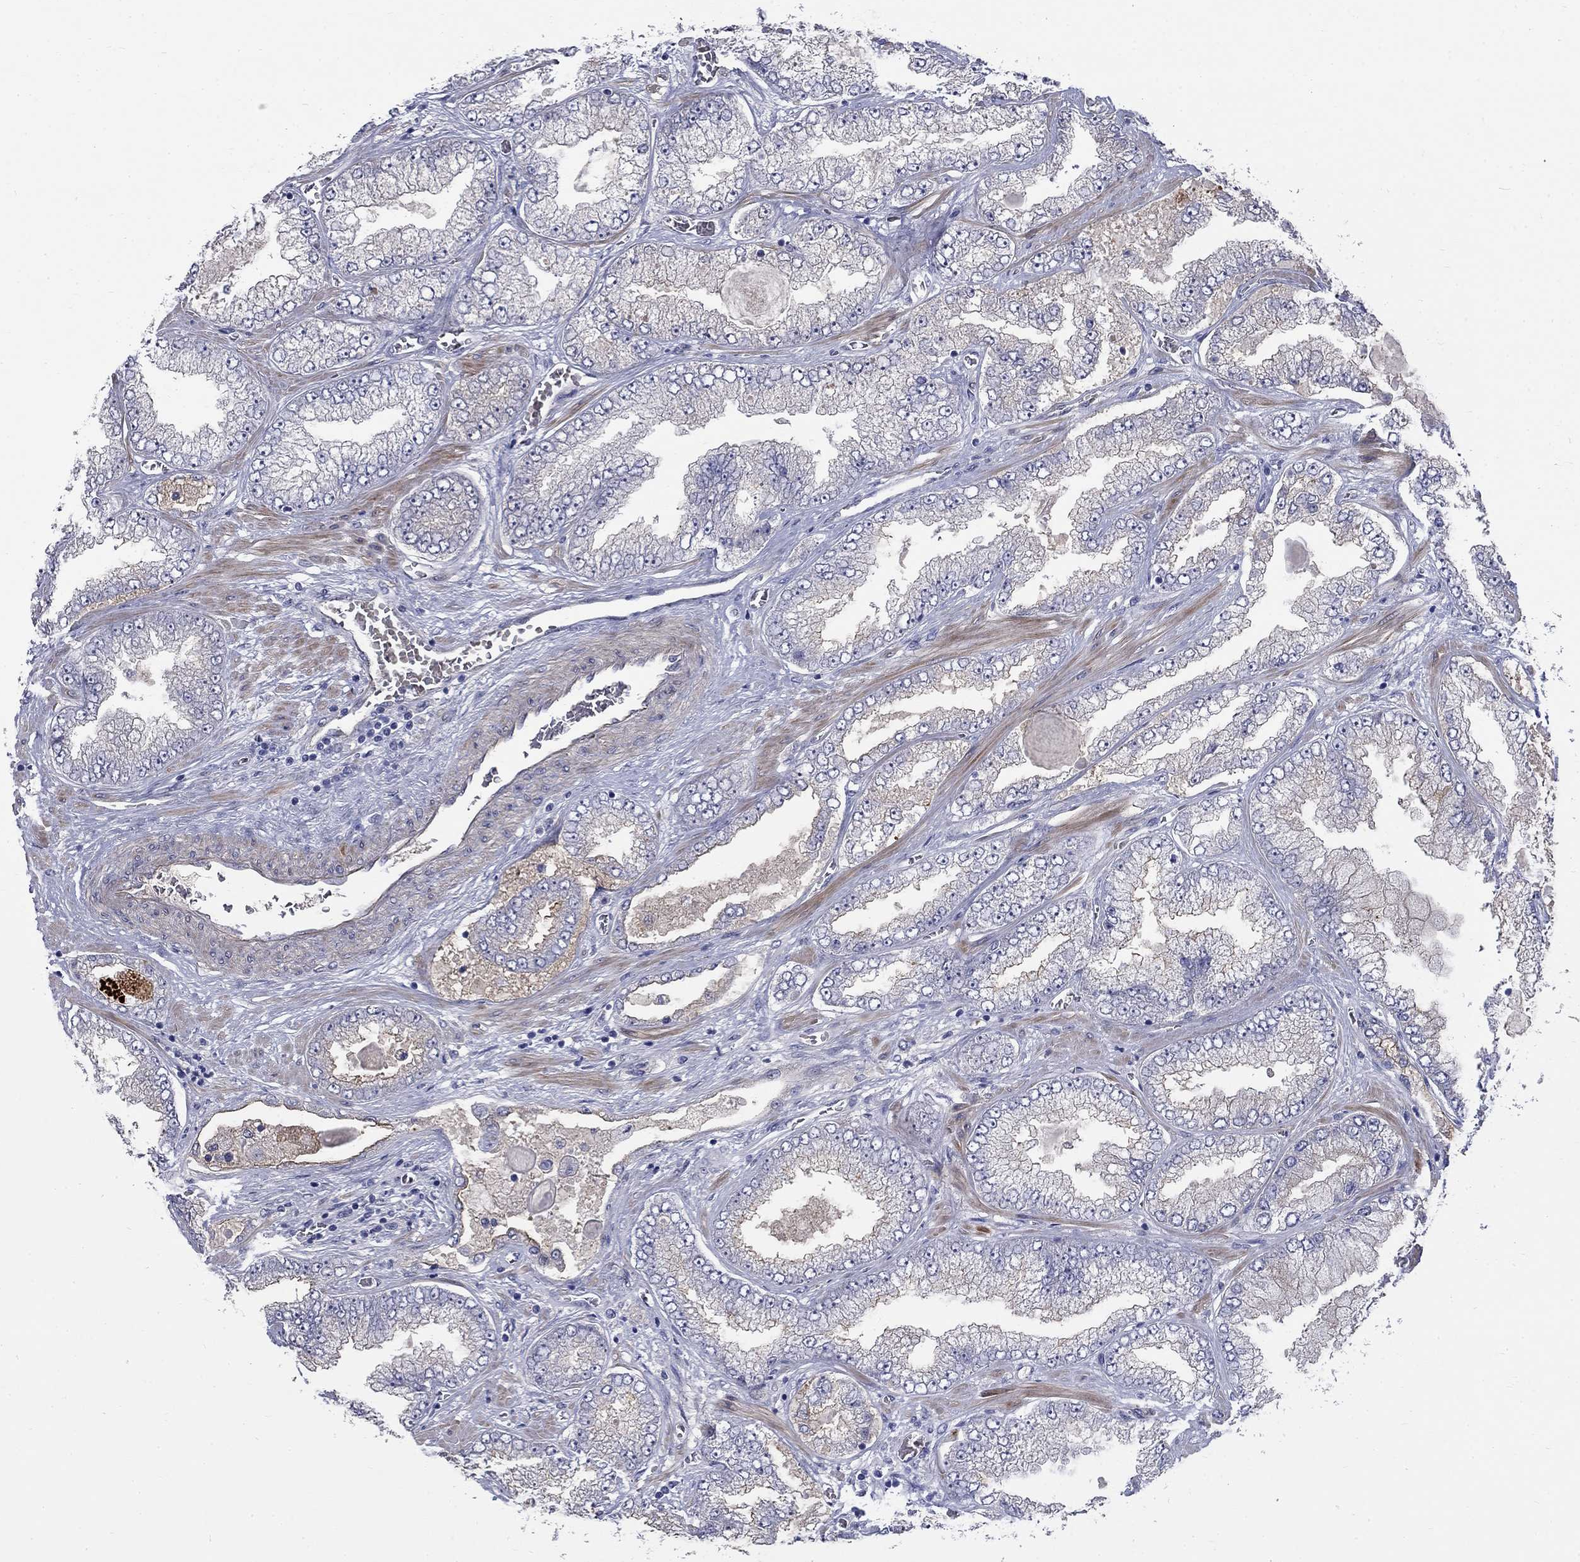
{"staining": {"intensity": "negative", "quantity": "none", "location": "none"}, "tissue": "prostate cancer", "cell_type": "Tumor cells", "image_type": "cancer", "snomed": [{"axis": "morphology", "description": "Adenocarcinoma, Low grade"}, {"axis": "topography", "description": "Prostate"}], "caption": "Tumor cells are negative for brown protein staining in prostate cancer.", "gene": "SLC1A1", "patient": {"sex": "male", "age": 57}}